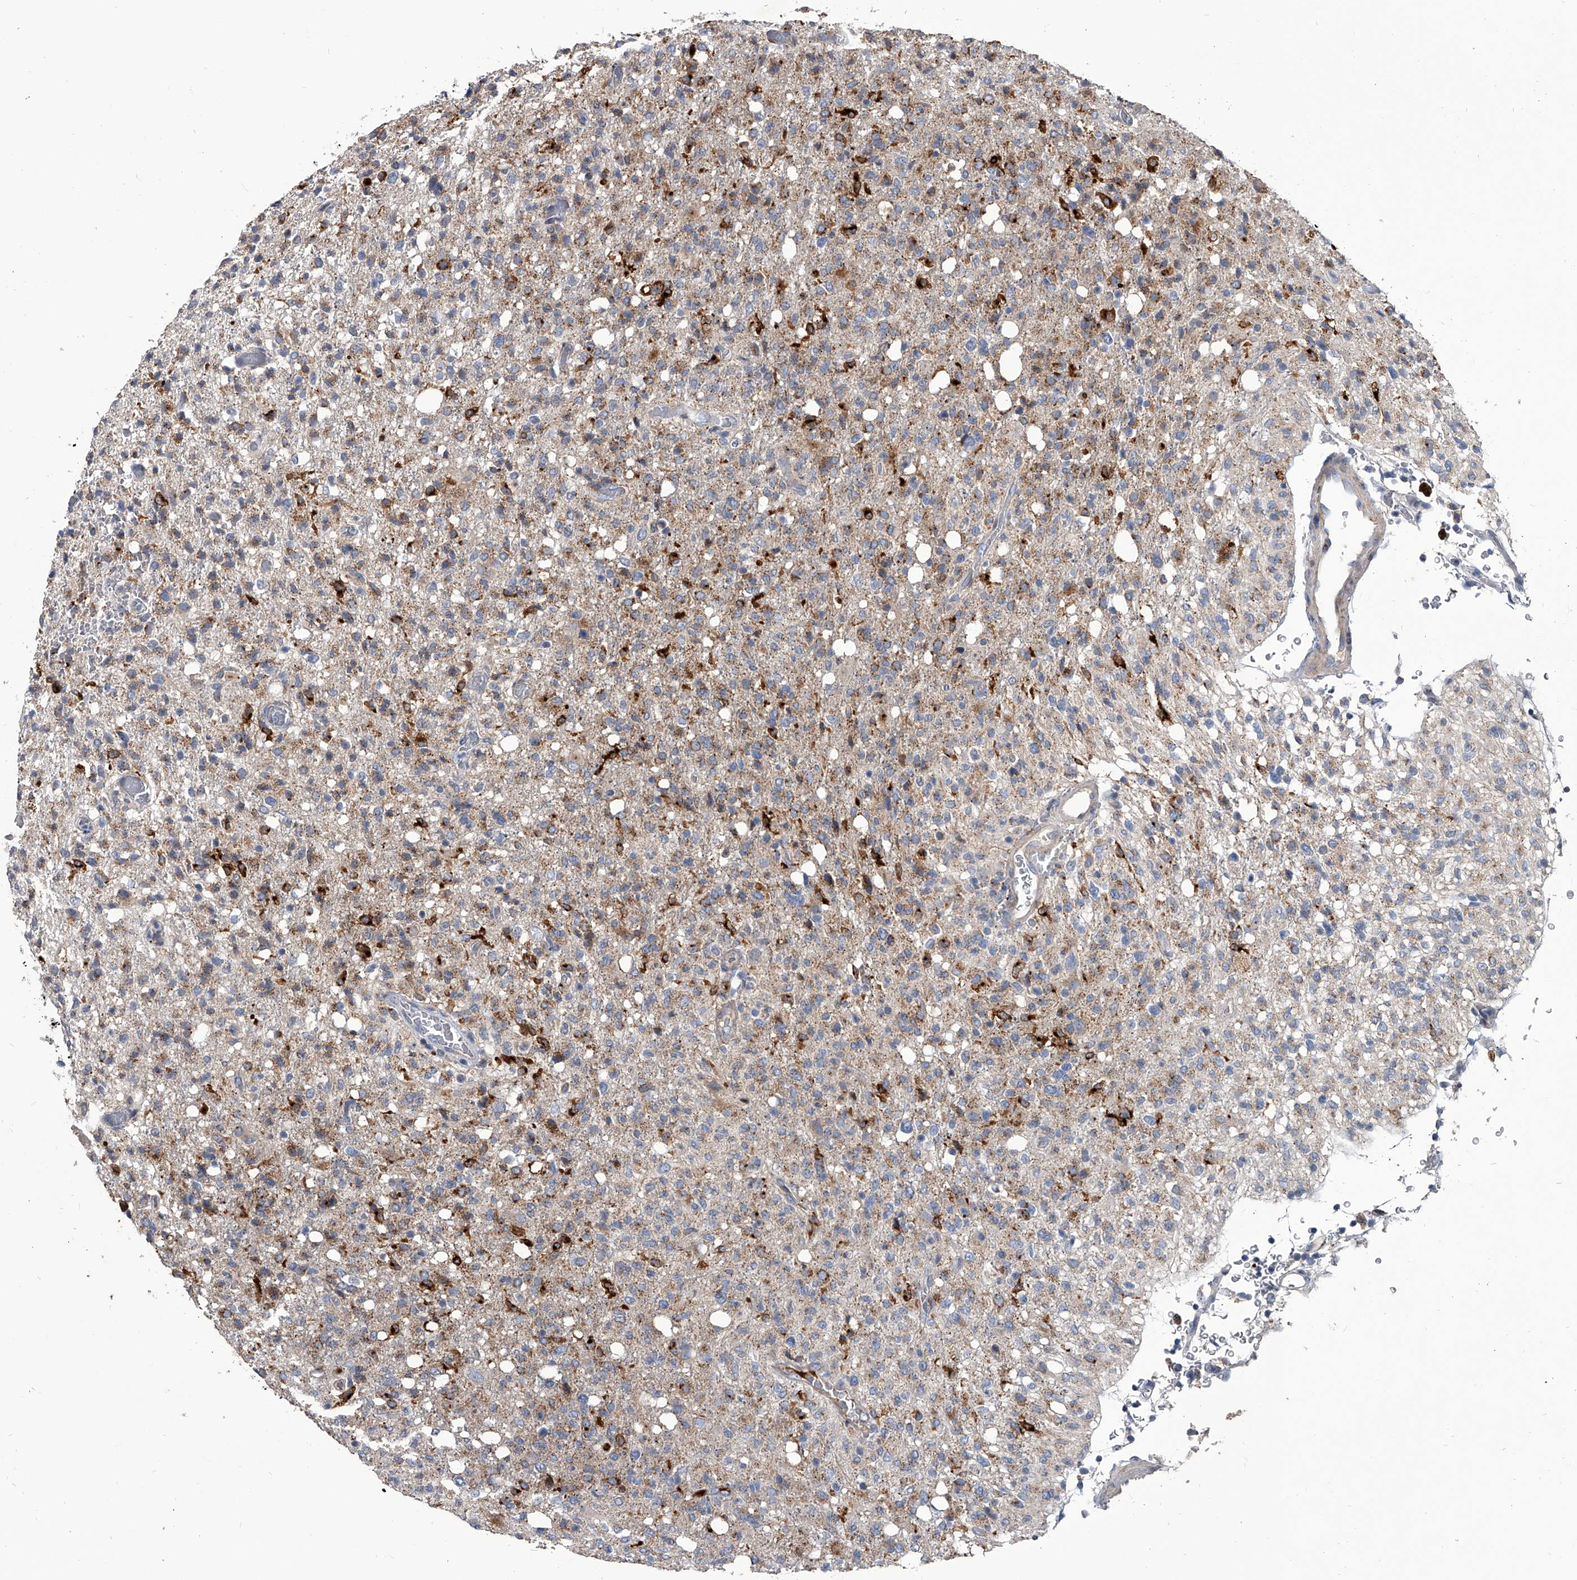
{"staining": {"intensity": "moderate", "quantity": "25%-75%", "location": "cytoplasmic/membranous"}, "tissue": "glioma", "cell_type": "Tumor cells", "image_type": "cancer", "snomed": [{"axis": "morphology", "description": "Glioma, malignant, High grade"}, {"axis": "topography", "description": "Brain"}], "caption": "Malignant glioma (high-grade) stained for a protein reveals moderate cytoplasmic/membranous positivity in tumor cells.", "gene": "SPP1", "patient": {"sex": "female", "age": 57}}